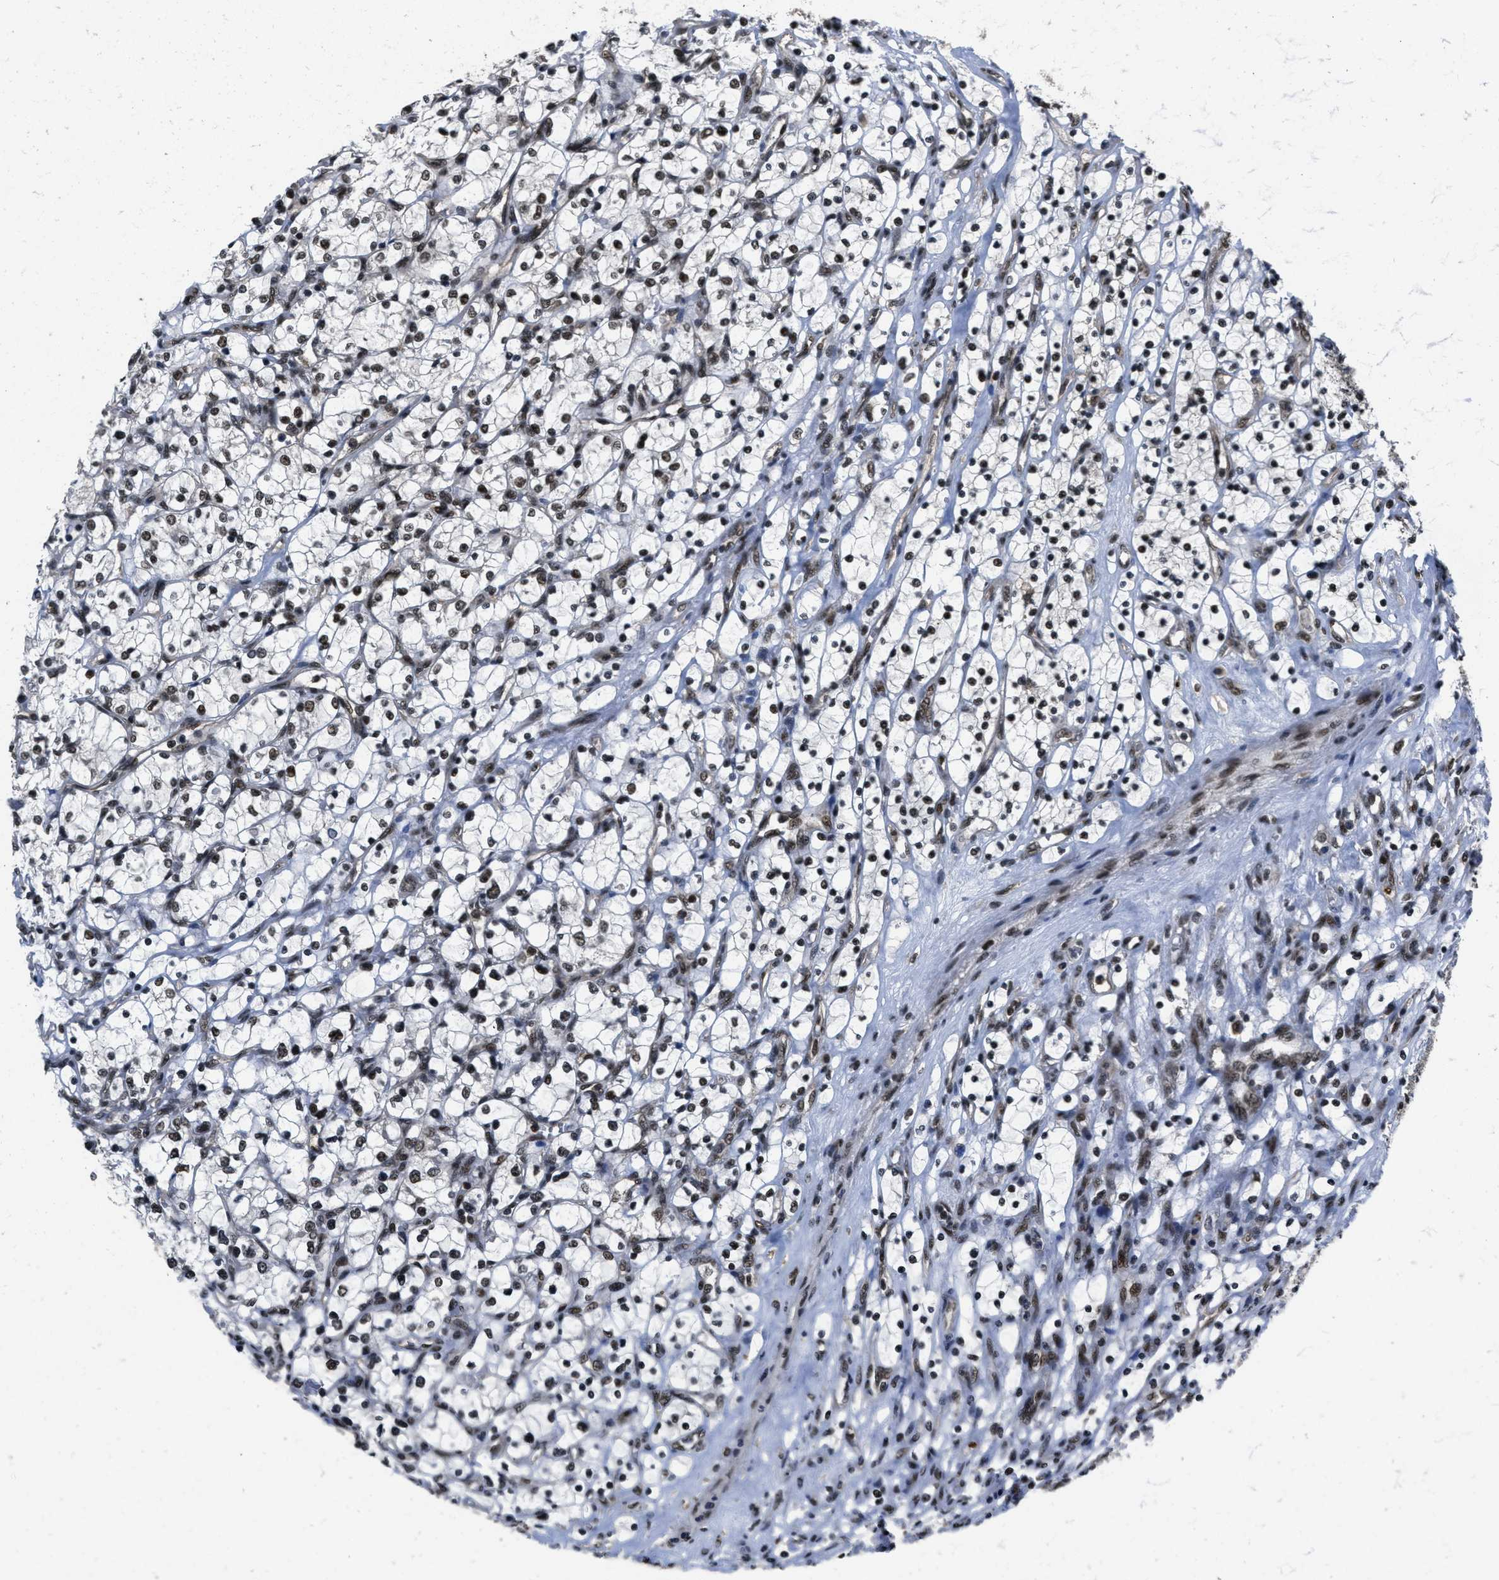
{"staining": {"intensity": "moderate", "quantity": ">75%", "location": "nuclear"}, "tissue": "renal cancer", "cell_type": "Tumor cells", "image_type": "cancer", "snomed": [{"axis": "morphology", "description": "Adenocarcinoma, NOS"}, {"axis": "topography", "description": "Kidney"}], "caption": "Immunohistochemical staining of adenocarcinoma (renal) demonstrates moderate nuclear protein expression in approximately >75% of tumor cells.", "gene": "CUL4B", "patient": {"sex": "female", "age": 69}}